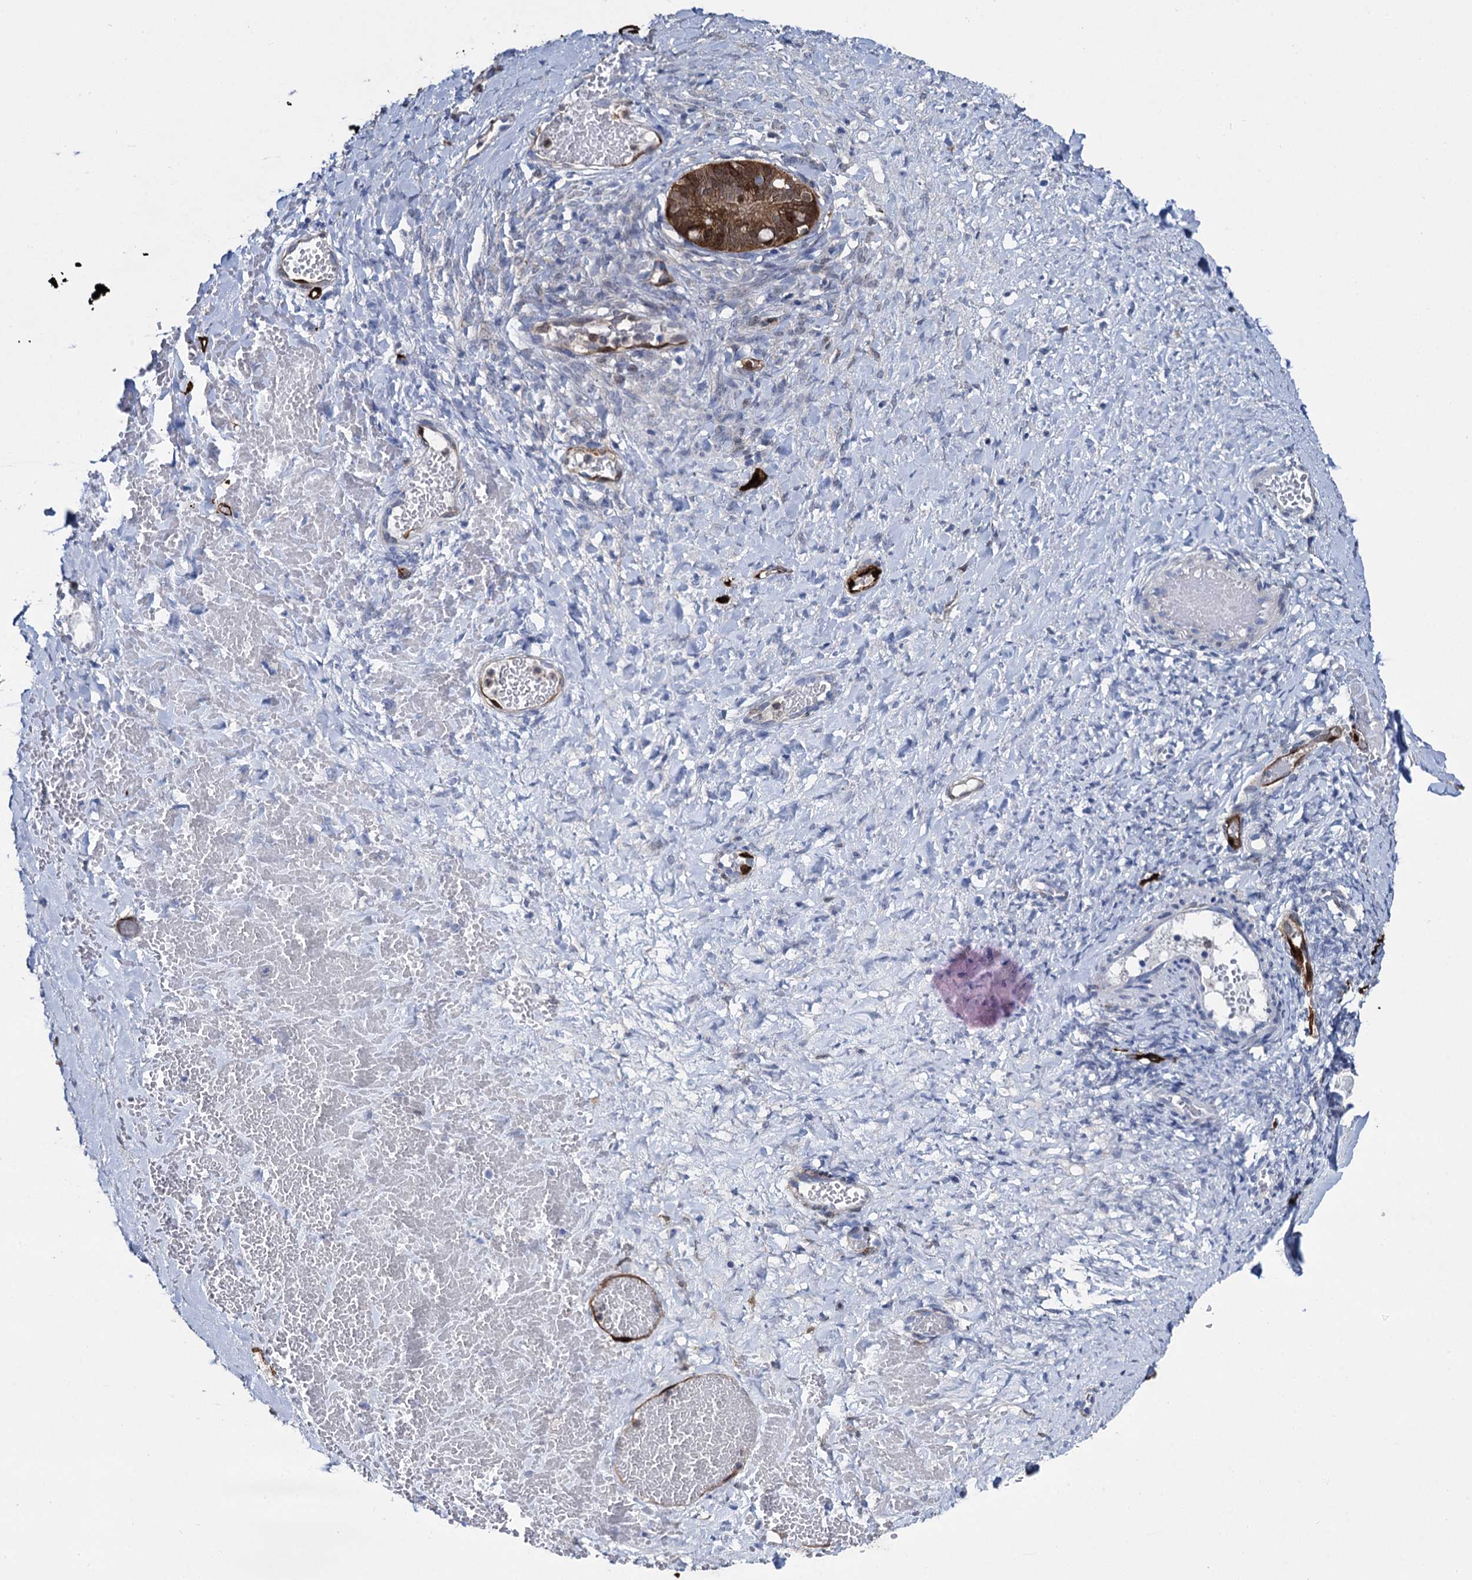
{"staining": {"intensity": "strong", "quantity": ">75%", "location": "cytoplasmic/membranous,nuclear"}, "tissue": "ovarian cancer", "cell_type": "Tumor cells", "image_type": "cancer", "snomed": [{"axis": "morphology", "description": "Cystadenocarcinoma, mucinous, NOS"}, {"axis": "topography", "description": "Ovary"}], "caption": "The histopathology image demonstrates a brown stain indicating the presence of a protein in the cytoplasmic/membranous and nuclear of tumor cells in ovarian cancer (mucinous cystadenocarcinoma).", "gene": "FABP5", "patient": {"sex": "female", "age": 73}}